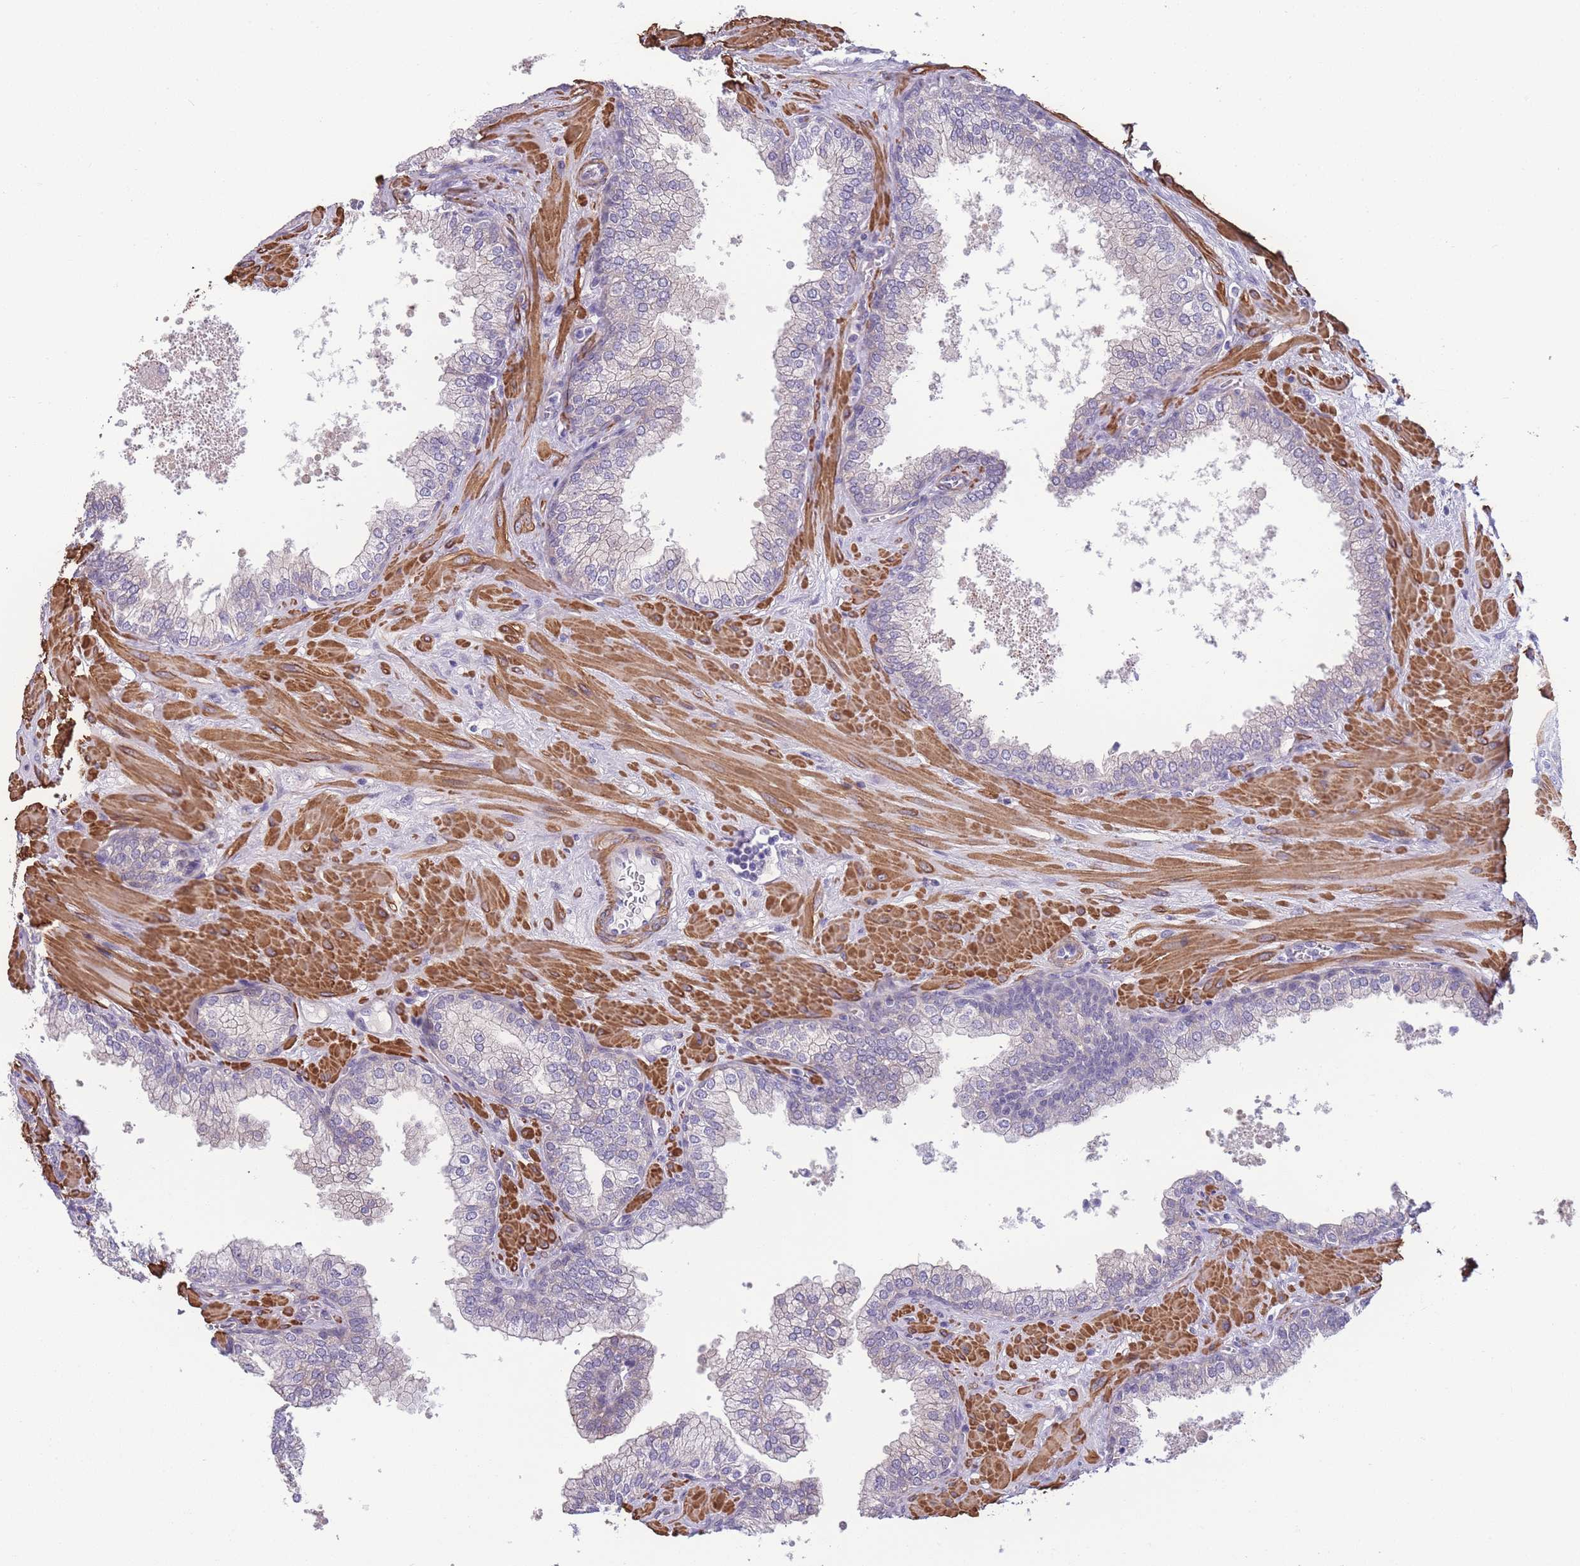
{"staining": {"intensity": "weak", "quantity": "25%-75%", "location": "cytoplasmic/membranous"}, "tissue": "prostate", "cell_type": "Glandular cells", "image_type": "normal", "snomed": [{"axis": "morphology", "description": "Normal tissue, NOS"}, {"axis": "topography", "description": "Prostate"}], "caption": "High-power microscopy captured an immunohistochemistry histopathology image of benign prostate, revealing weak cytoplasmic/membranous expression in about 25%-75% of glandular cells. (IHC, brightfield microscopy, high magnification).", "gene": "FAM124A", "patient": {"sex": "male", "age": 60}}